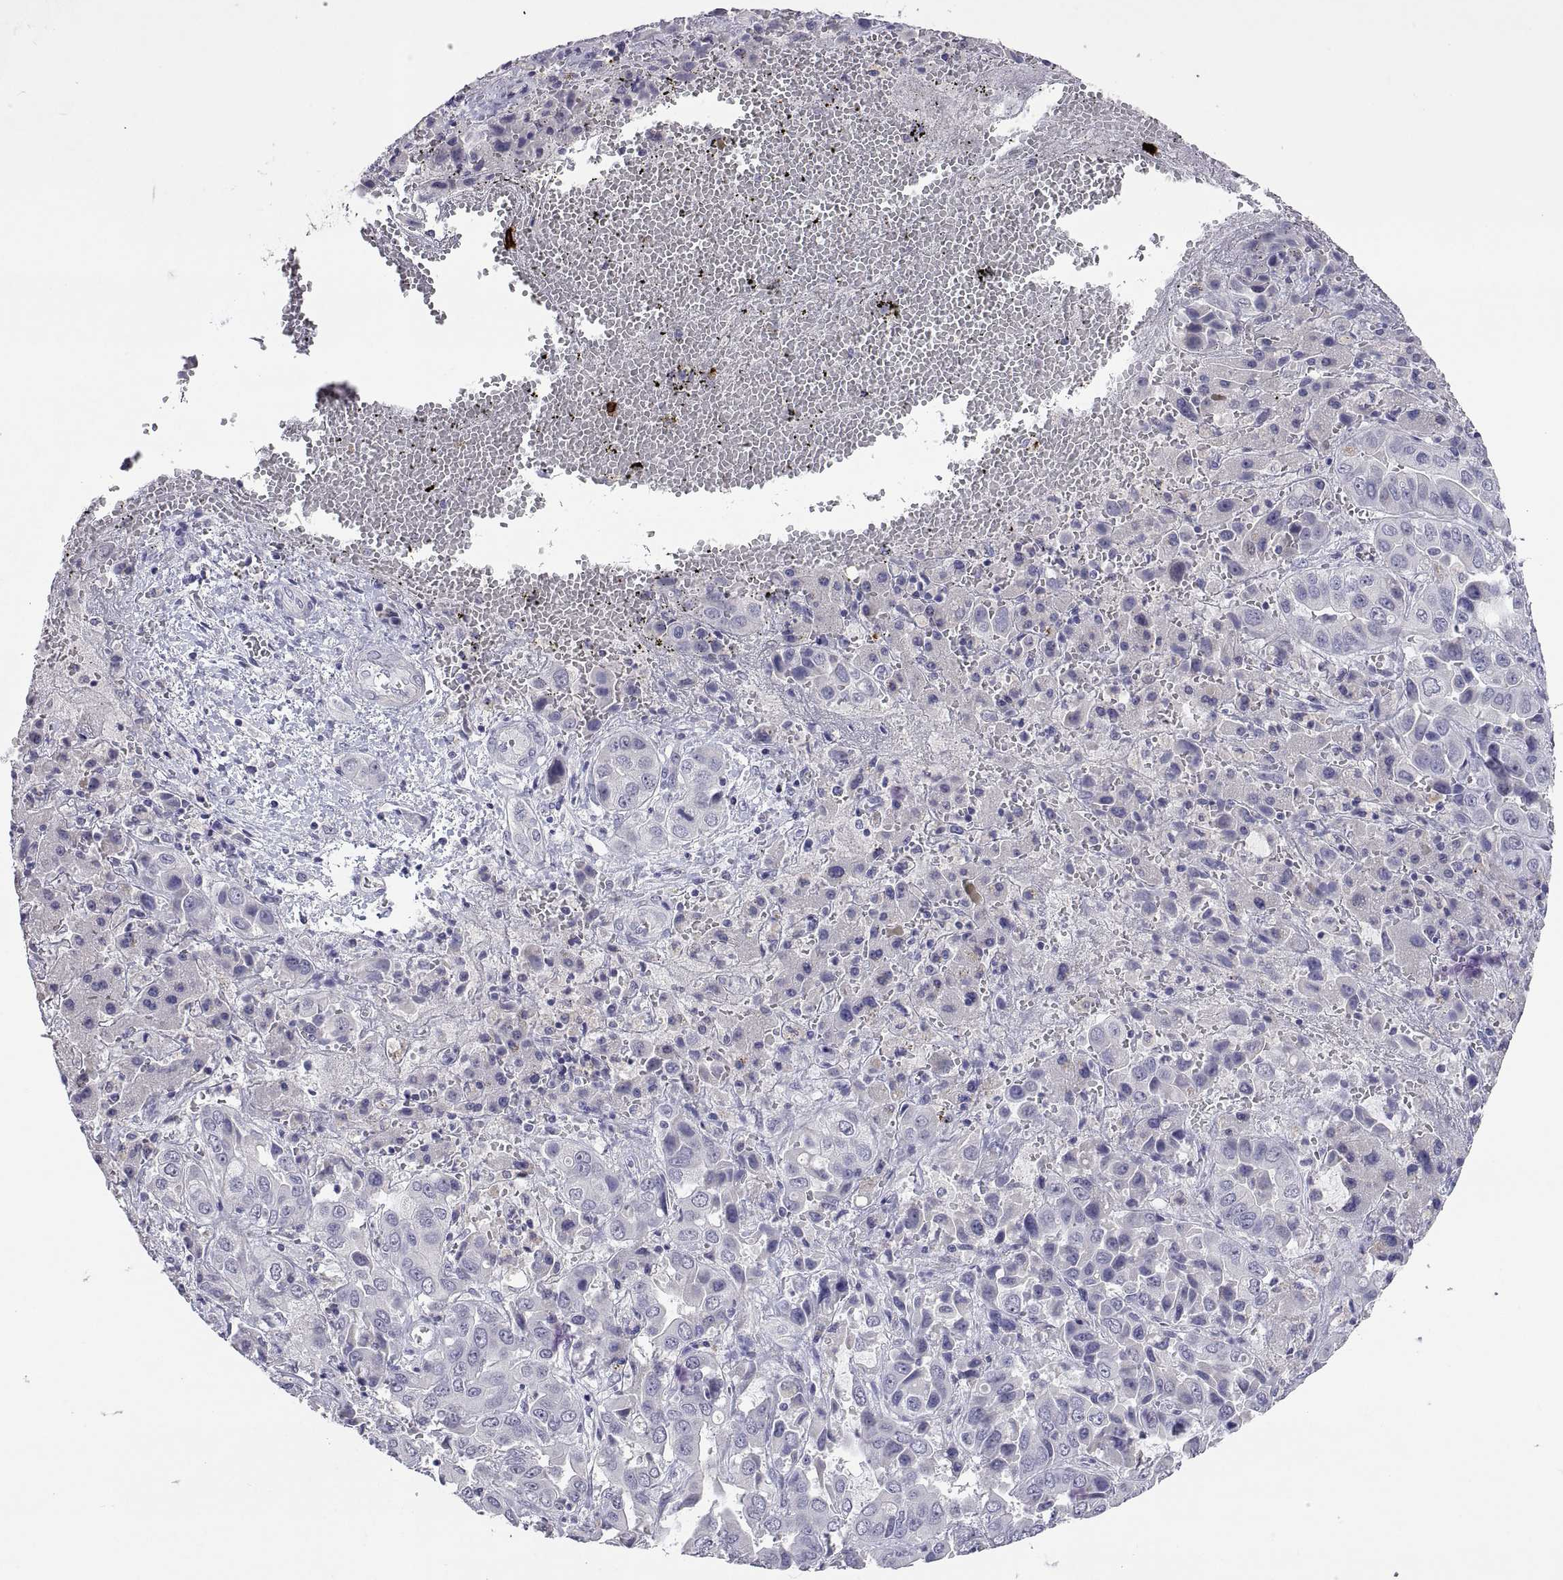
{"staining": {"intensity": "negative", "quantity": "none", "location": "none"}, "tissue": "liver cancer", "cell_type": "Tumor cells", "image_type": "cancer", "snomed": [{"axis": "morphology", "description": "Cholangiocarcinoma"}, {"axis": "topography", "description": "Liver"}], "caption": "The photomicrograph reveals no significant staining in tumor cells of liver cancer.", "gene": "MS4A1", "patient": {"sex": "female", "age": 52}}